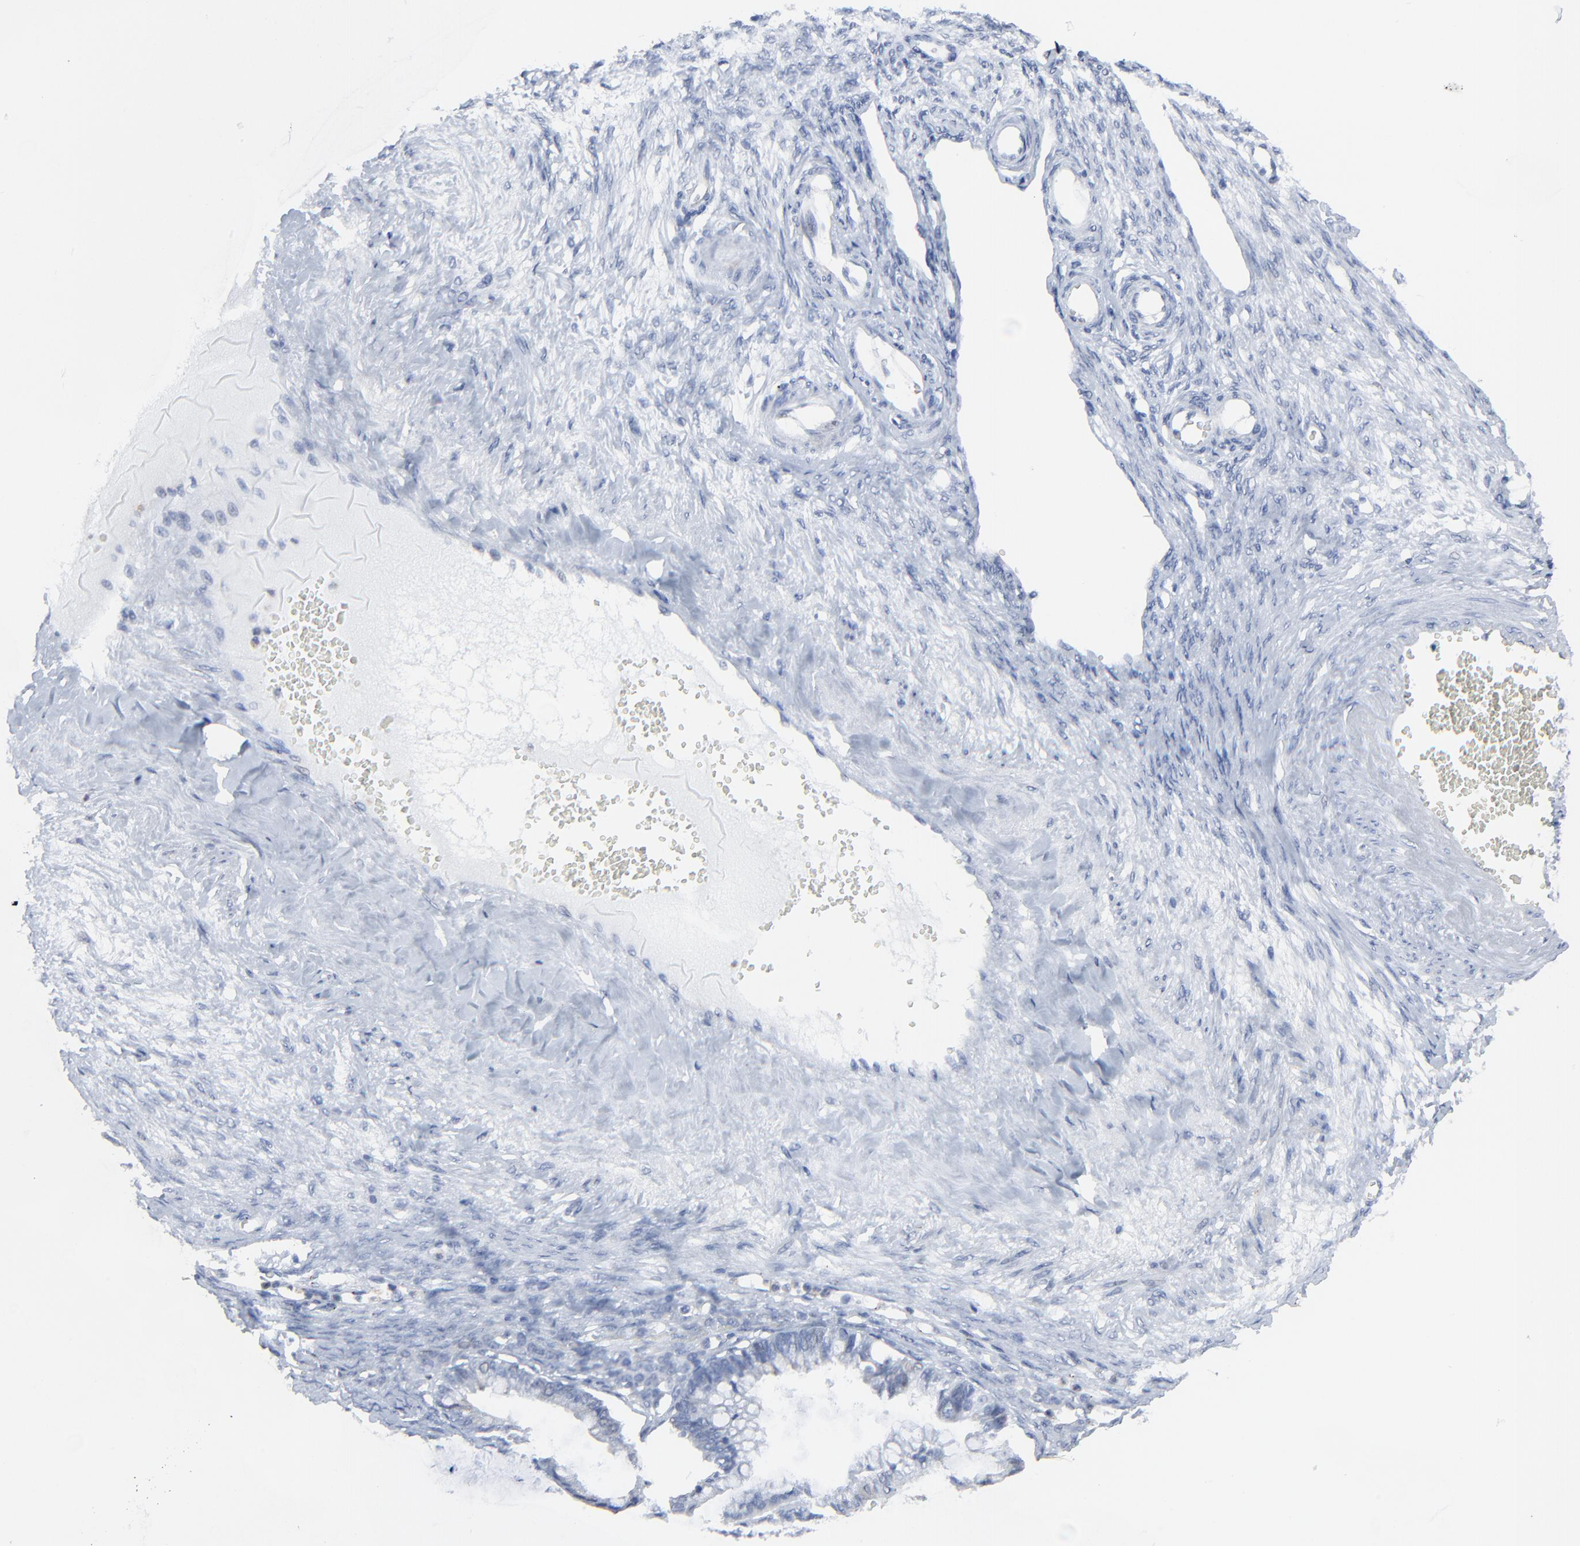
{"staining": {"intensity": "negative", "quantity": "none", "location": "none"}, "tissue": "ovarian cancer", "cell_type": "Tumor cells", "image_type": "cancer", "snomed": [{"axis": "morphology", "description": "Cystadenocarcinoma, mucinous, NOS"}, {"axis": "topography", "description": "Ovary"}], "caption": "Protein analysis of ovarian mucinous cystadenocarcinoma demonstrates no significant positivity in tumor cells.", "gene": "BIRC3", "patient": {"sex": "female", "age": 57}}